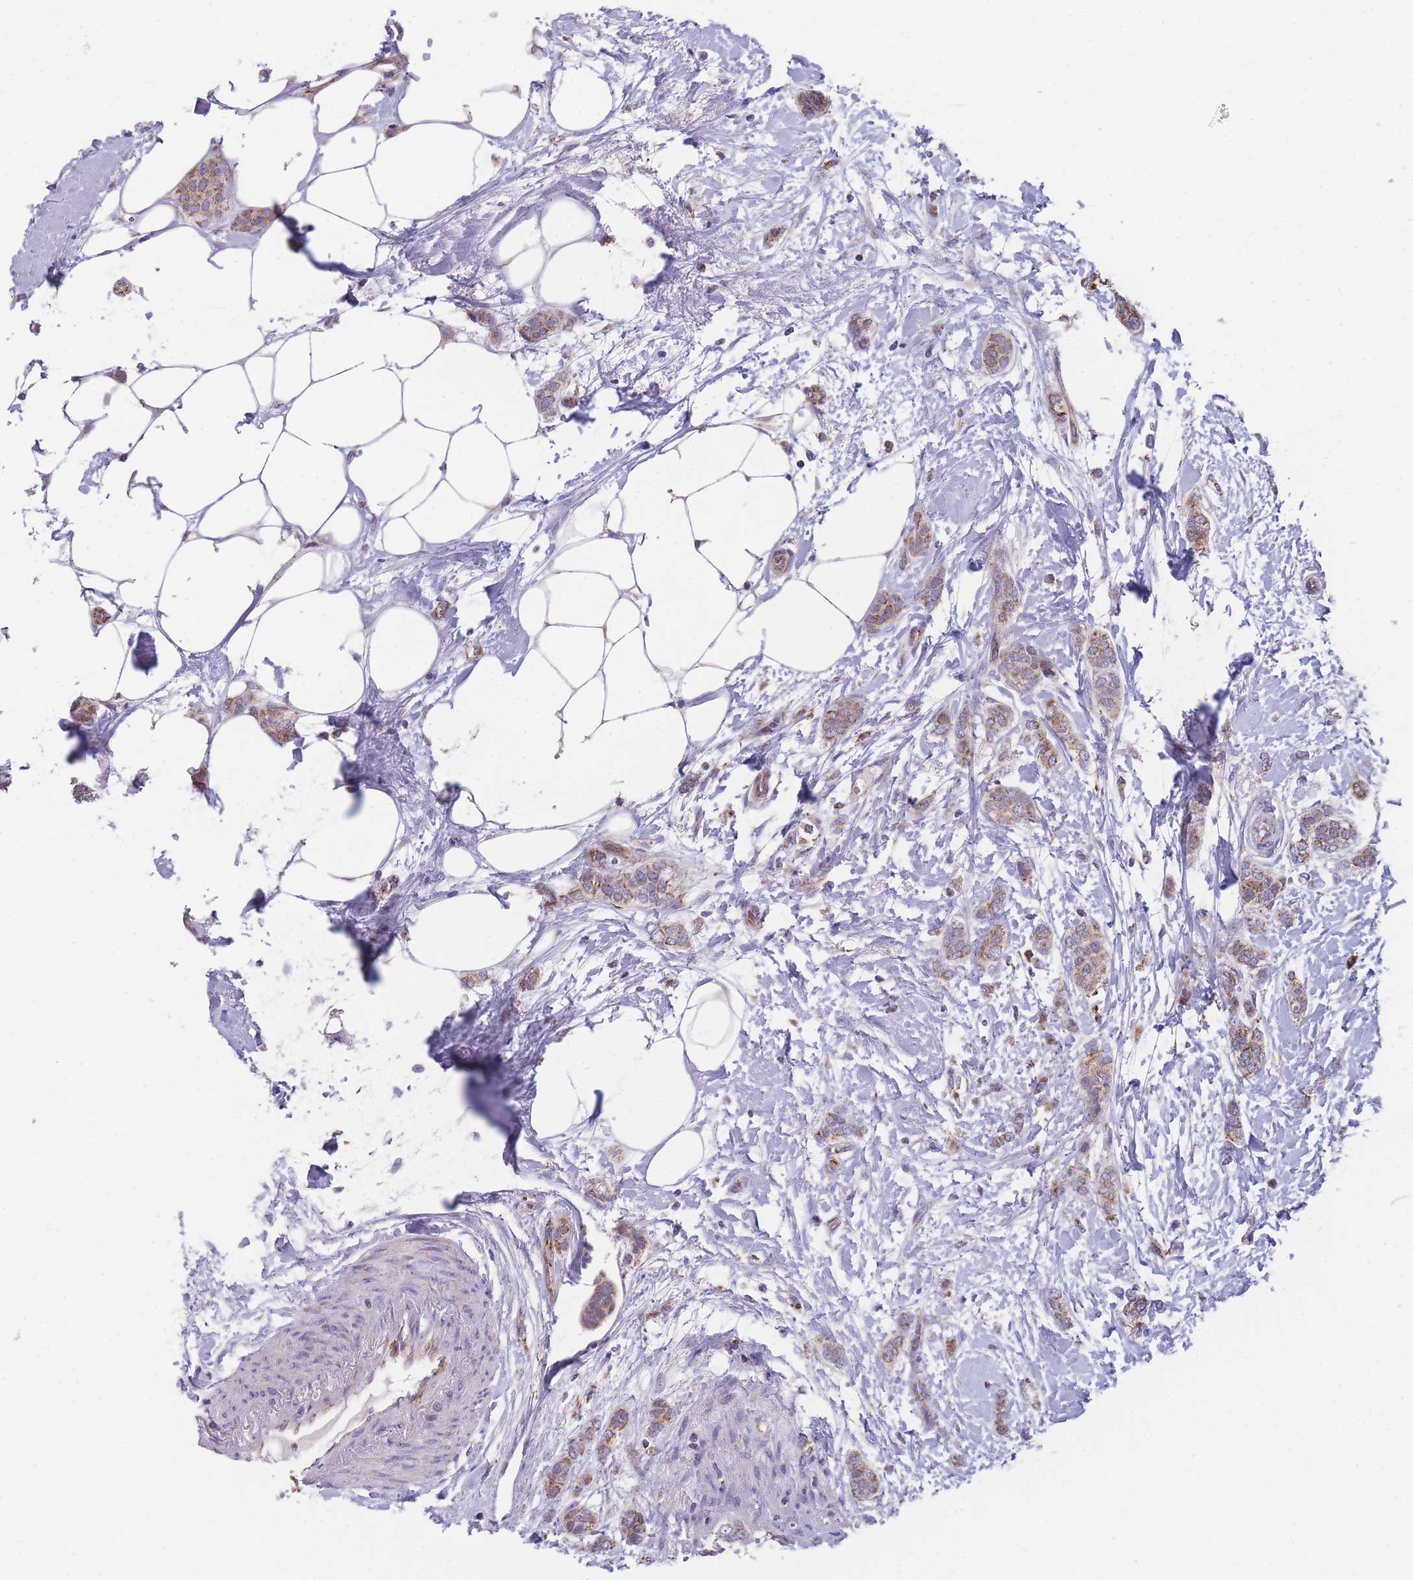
{"staining": {"intensity": "moderate", "quantity": ">75%", "location": "cytoplasmic/membranous"}, "tissue": "breast cancer", "cell_type": "Tumor cells", "image_type": "cancer", "snomed": [{"axis": "morphology", "description": "Duct carcinoma"}, {"axis": "topography", "description": "Breast"}], "caption": "Protein expression analysis of breast invasive ductal carcinoma displays moderate cytoplasmic/membranous positivity in about >75% of tumor cells.", "gene": "DDX49", "patient": {"sex": "female", "age": 72}}